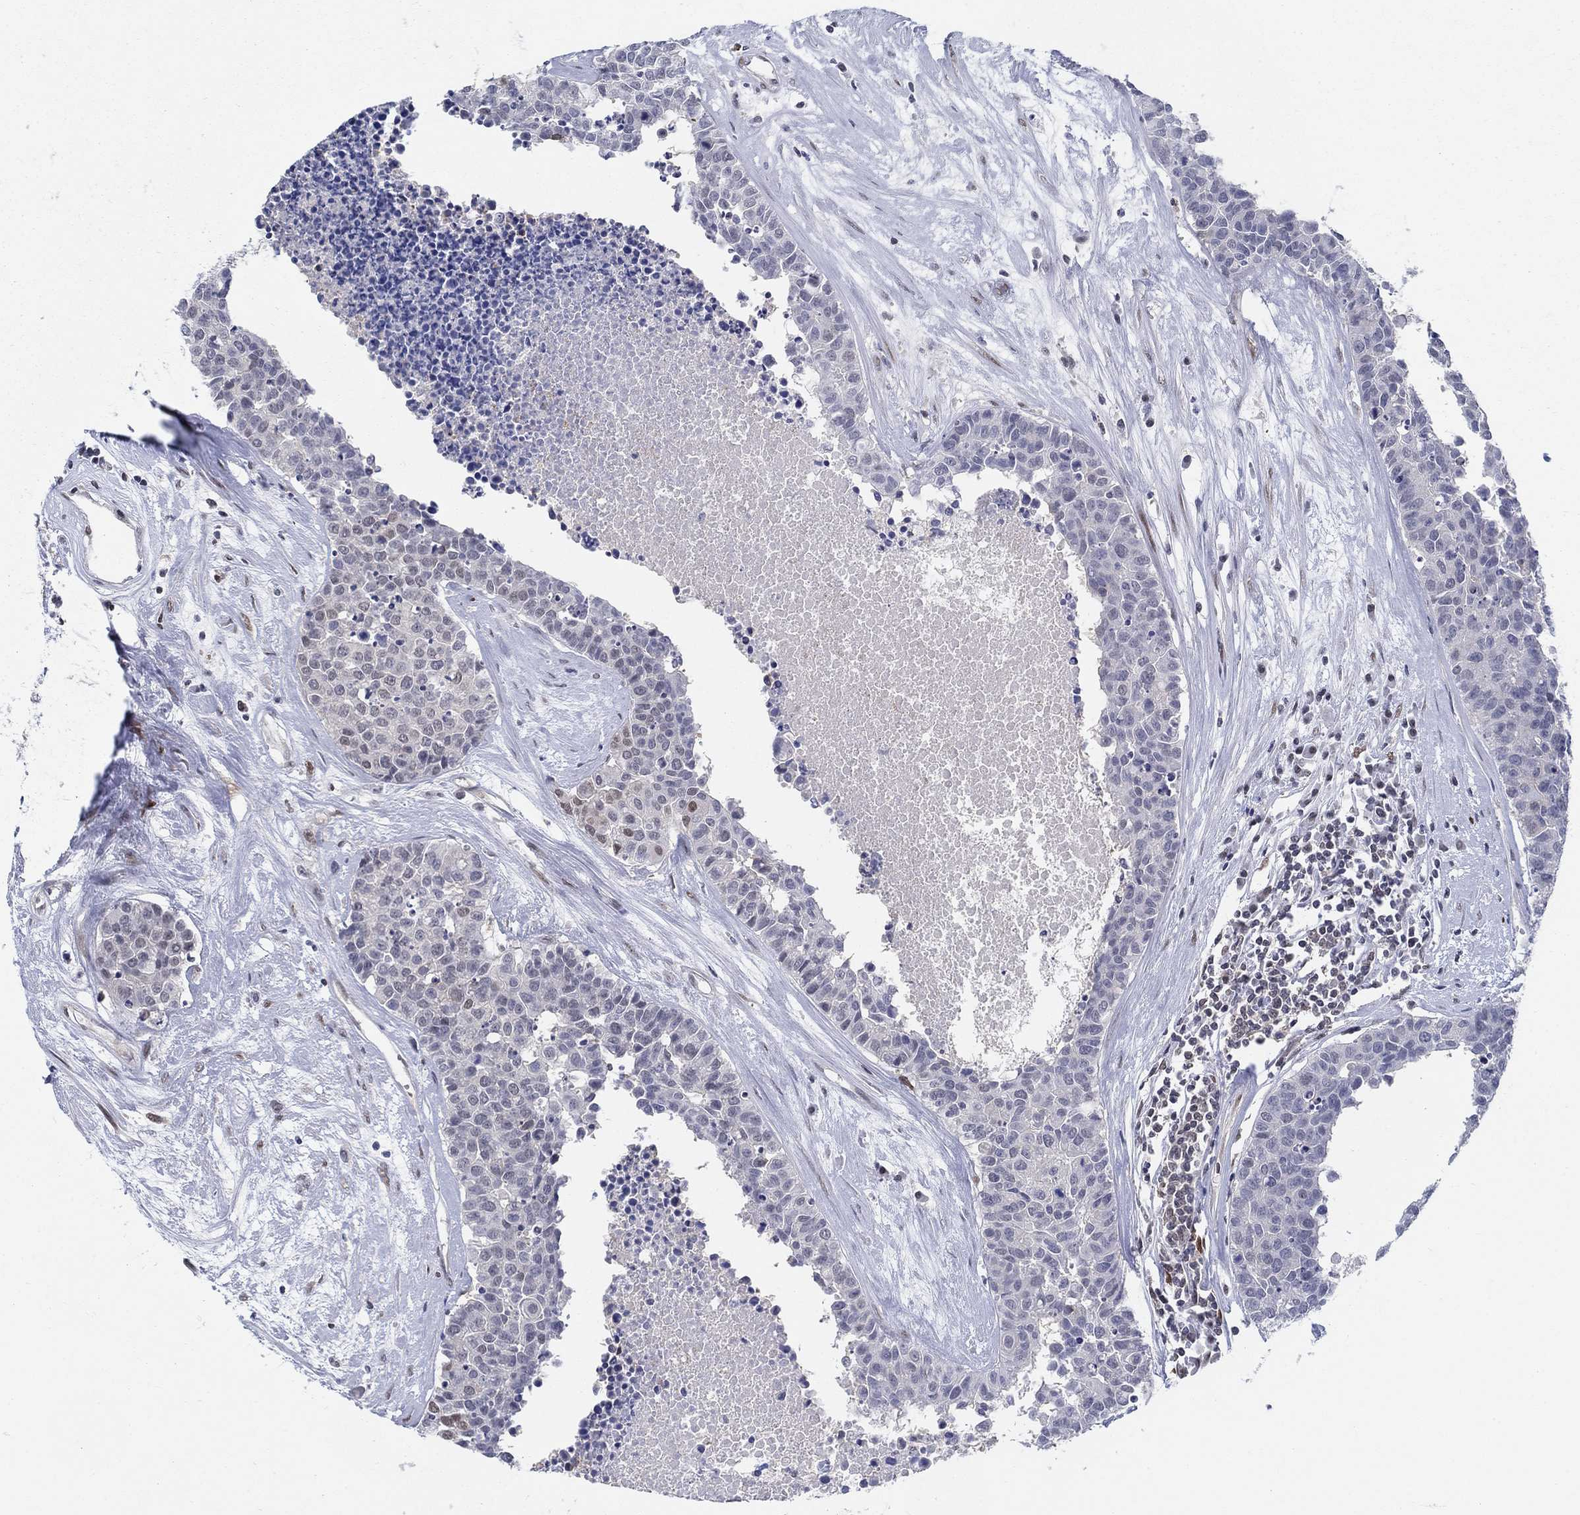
{"staining": {"intensity": "moderate", "quantity": "<25%", "location": "nuclear"}, "tissue": "carcinoid", "cell_type": "Tumor cells", "image_type": "cancer", "snomed": [{"axis": "morphology", "description": "Carcinoid, malignant, NOS"}, {"axis": "topography", "description": "Colon"}], "caption": "Human carcinoid stained with a brown dye shows moderate nuclear positive positivity in about <25% of tumor cells.", "gene": "CENPE", "patient": {"sex": "male", "age": 81}}